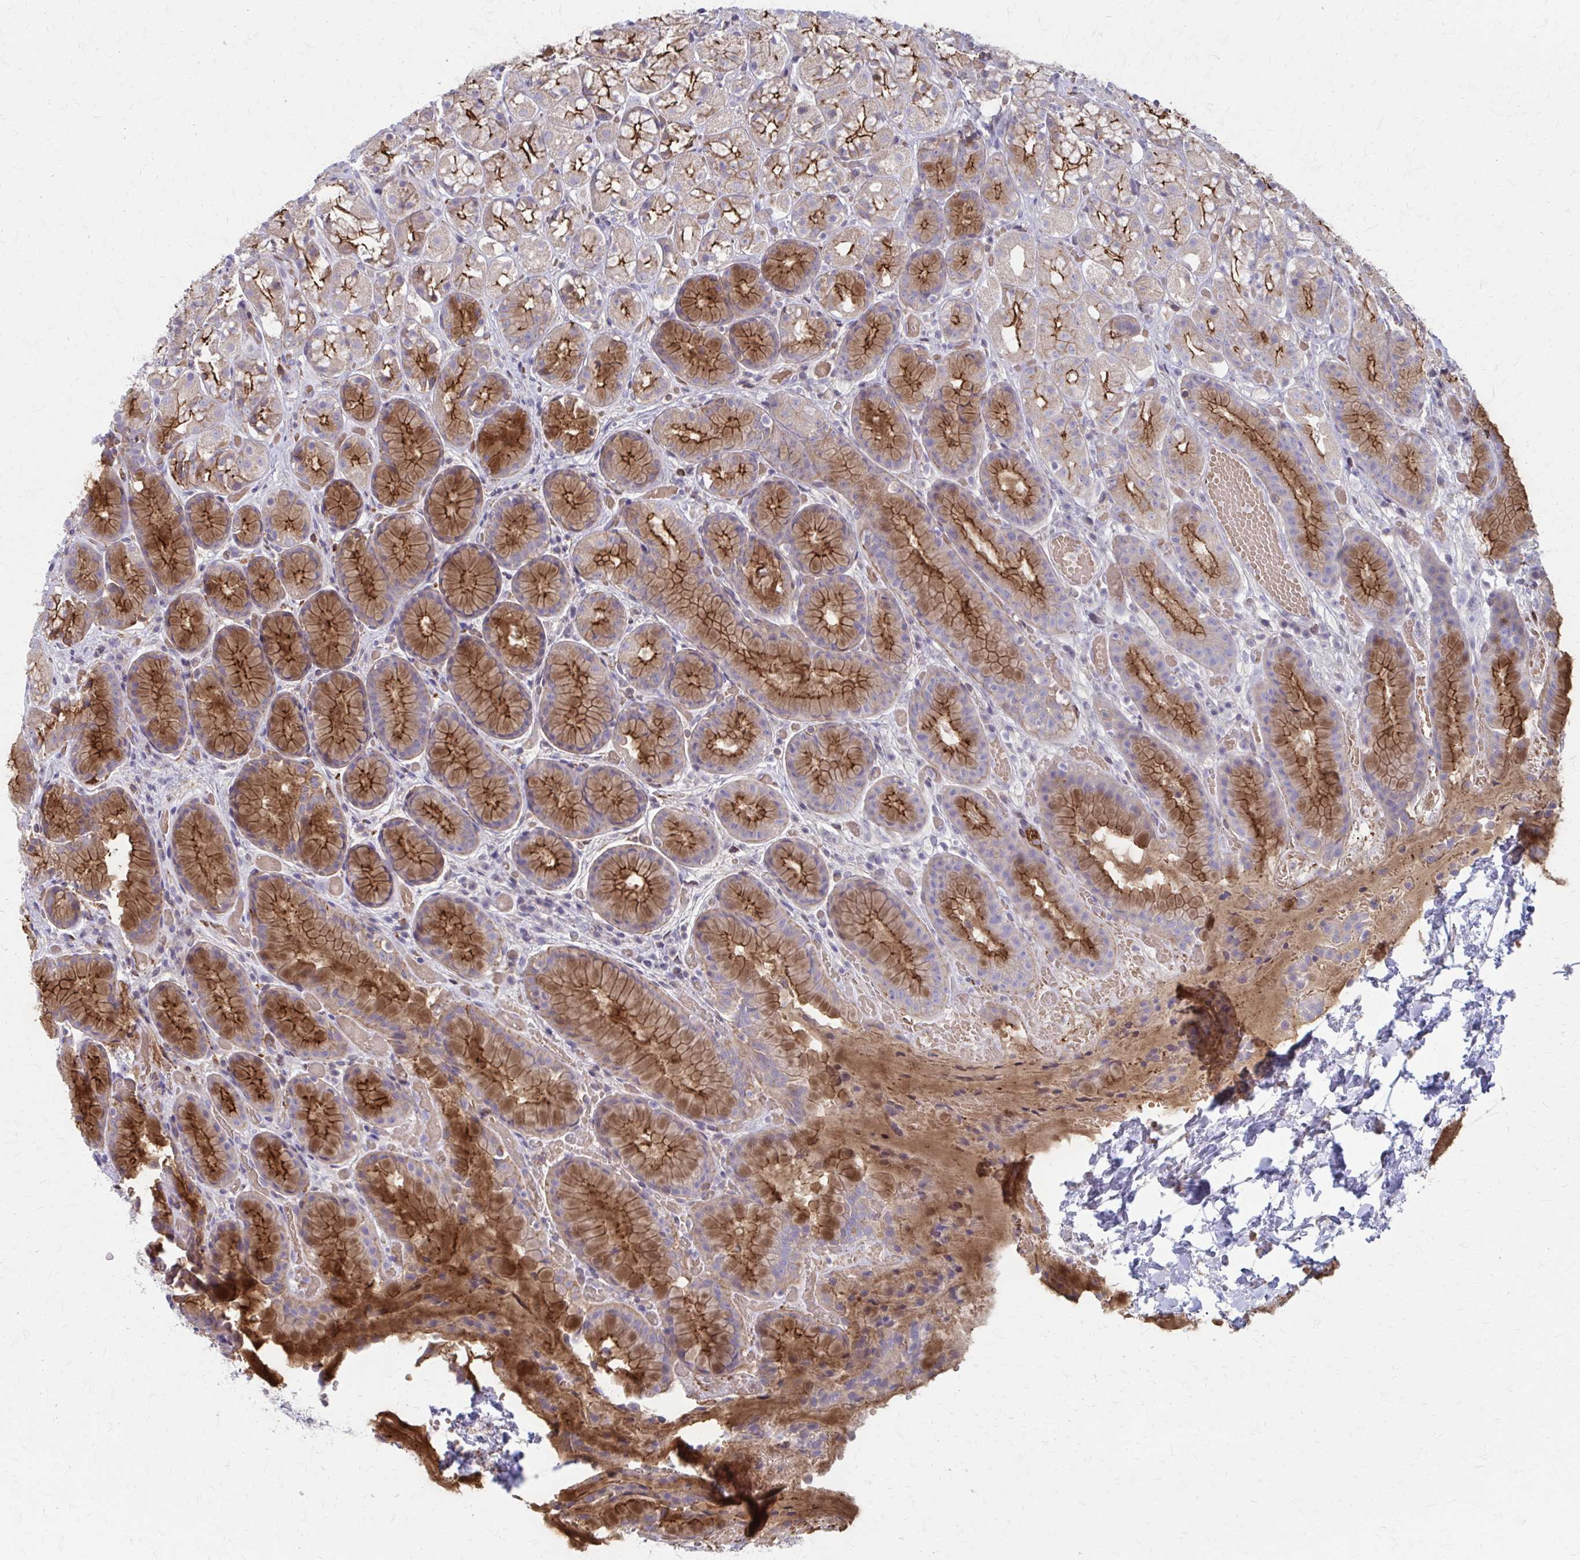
{"staining": {"intensity": "strong", "quantity": "25%-75%", "location": "cytoplasmic/membranous"}, "tissue": "stomach", "cell_type": "Glandular cells", "image_type": "normal", "snomed": [{"axis": "morphology", "description": "Normal tissue, NOS"}, {"axis": "topography", "description": "Stomach"}], "caption": "Protein staining shows strong cytoplasmic/membranous staining in approximately 25%-75% of glandular cells in unremarkable stomach.", "gene": "MMP14", "patient": {"sex": "male", "age": 70}}